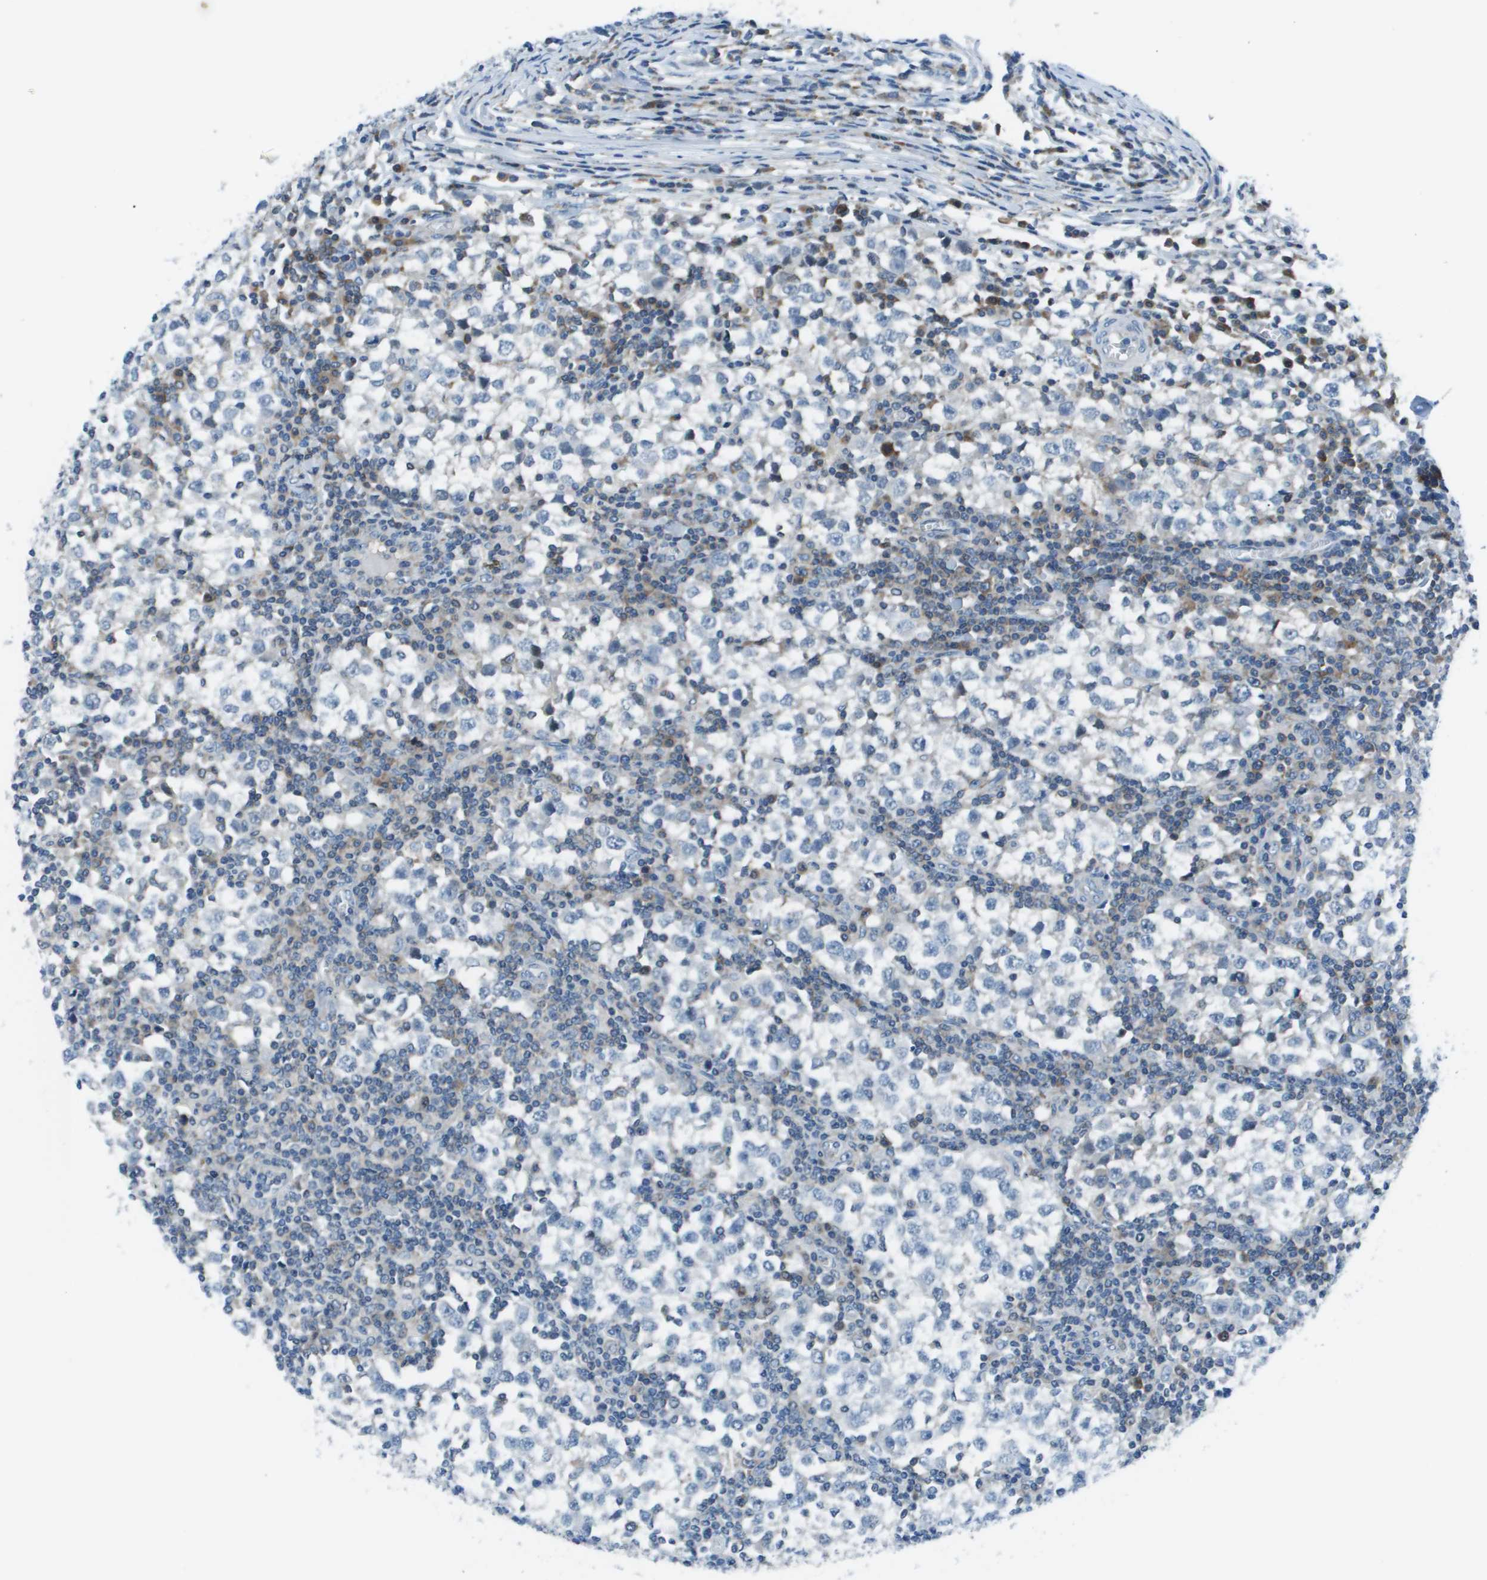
{"staining": {"intensity": "negative", "quantity": "none", "location": "none"}, "tissue": "testis cancer", "cell_type": "Tumor cells", "image_type": "cancer", "snomed": [{"axis": "morphology", "description": "Seminoma, NOS"}, {"axis": "topography", "description": "Testis"}], "caption": "Micrograph shows no significant protein staining in tumor cells of testis seminoma. (DAB immunohistochemistry visualized using brightfield microscopy, high magnification).", "gene": "STIP1", "patient": {"sex": "male", "age": 65}}